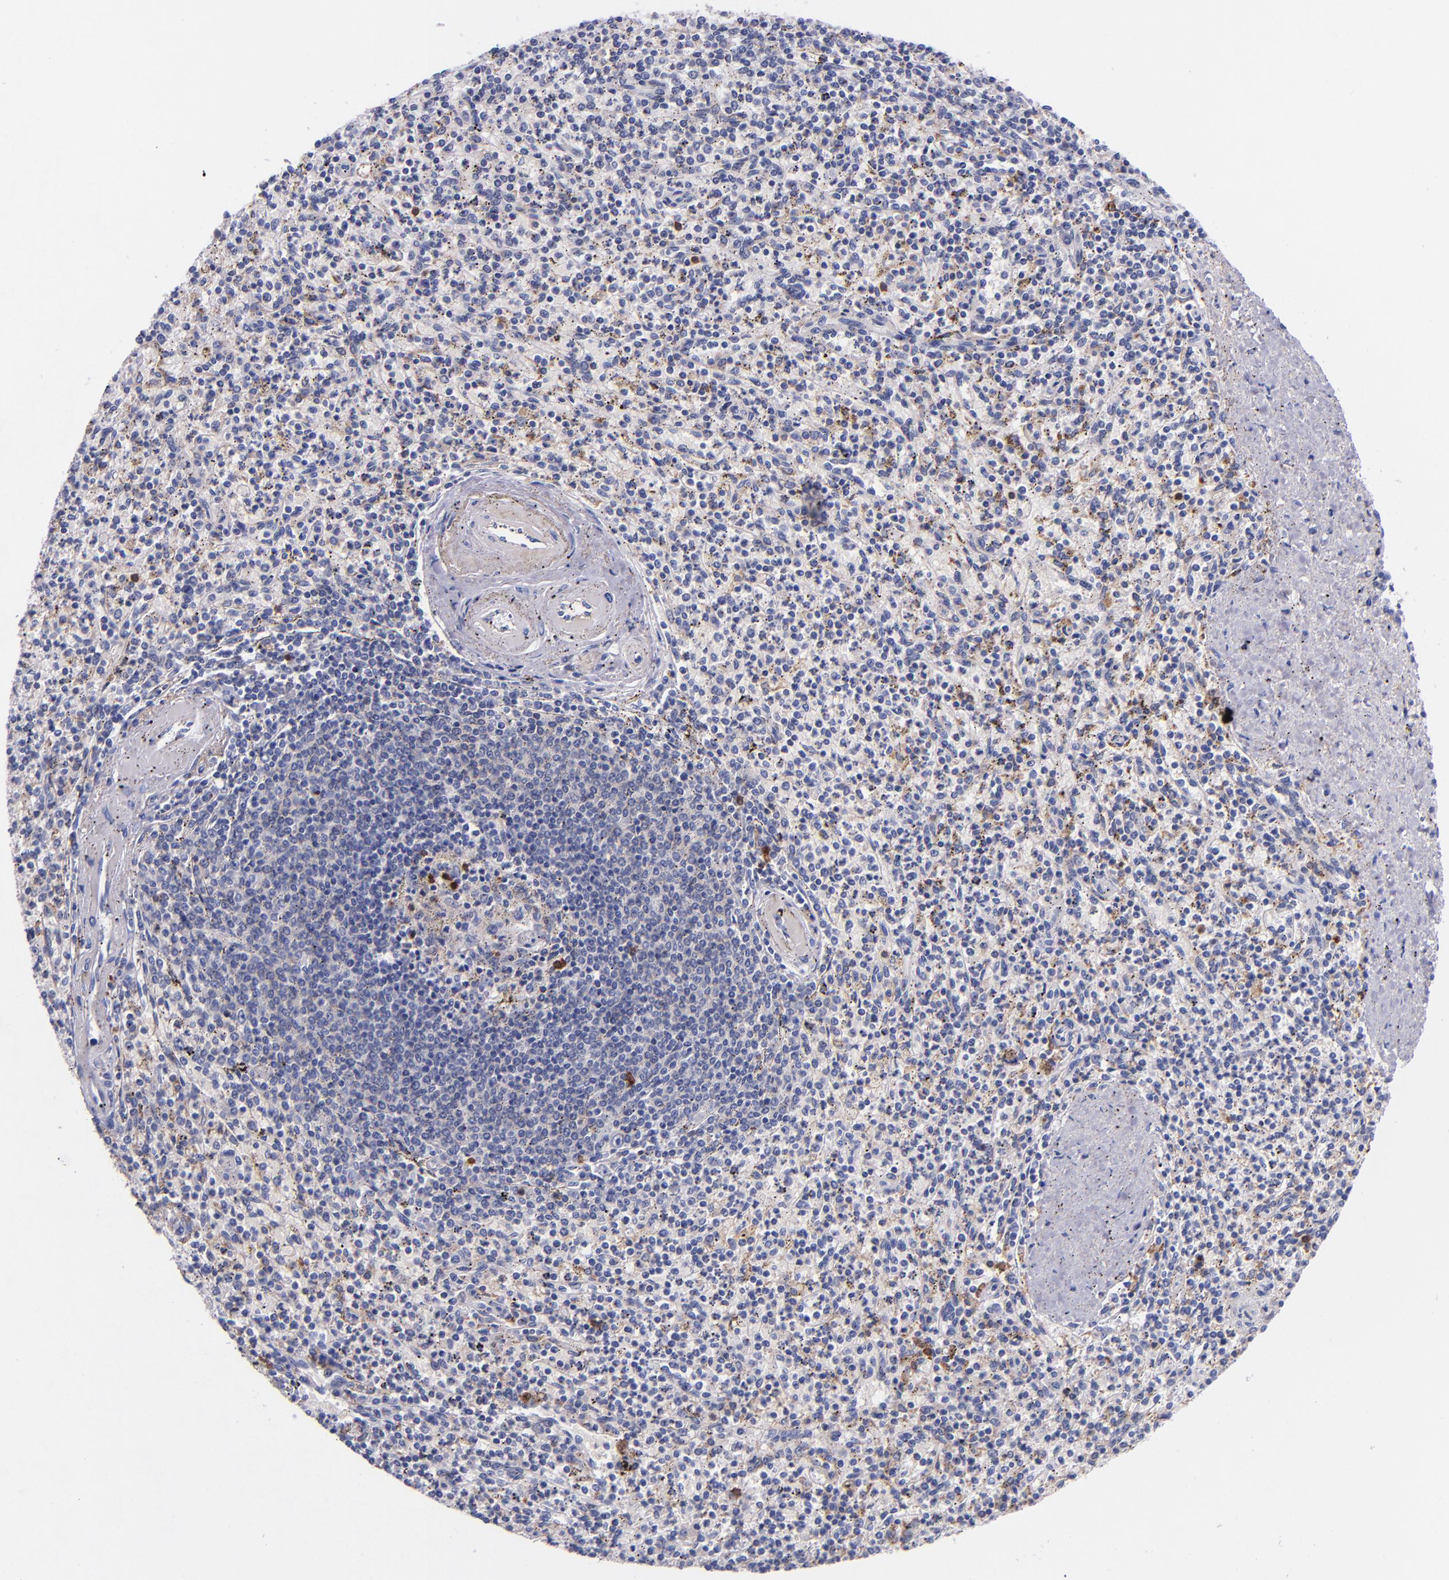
{"staining": {"intensity": "negative", "quantity": "none", "location": "none"}, "tissue": "spleen", "cell_type": "Cells in red pulp", "image_type": "normal", "snomed": [{"axis": "morphology", "description": "Normal tissue, NOS"}, {"axis": "topography", "description": "Spleen"}], "caption": "Immunohistochemical staining of unremarkable human spleen reveals no significant staining in cells in red pulp.", "gene": "IVL", "patient": {"sex": "male", "age": 72}}